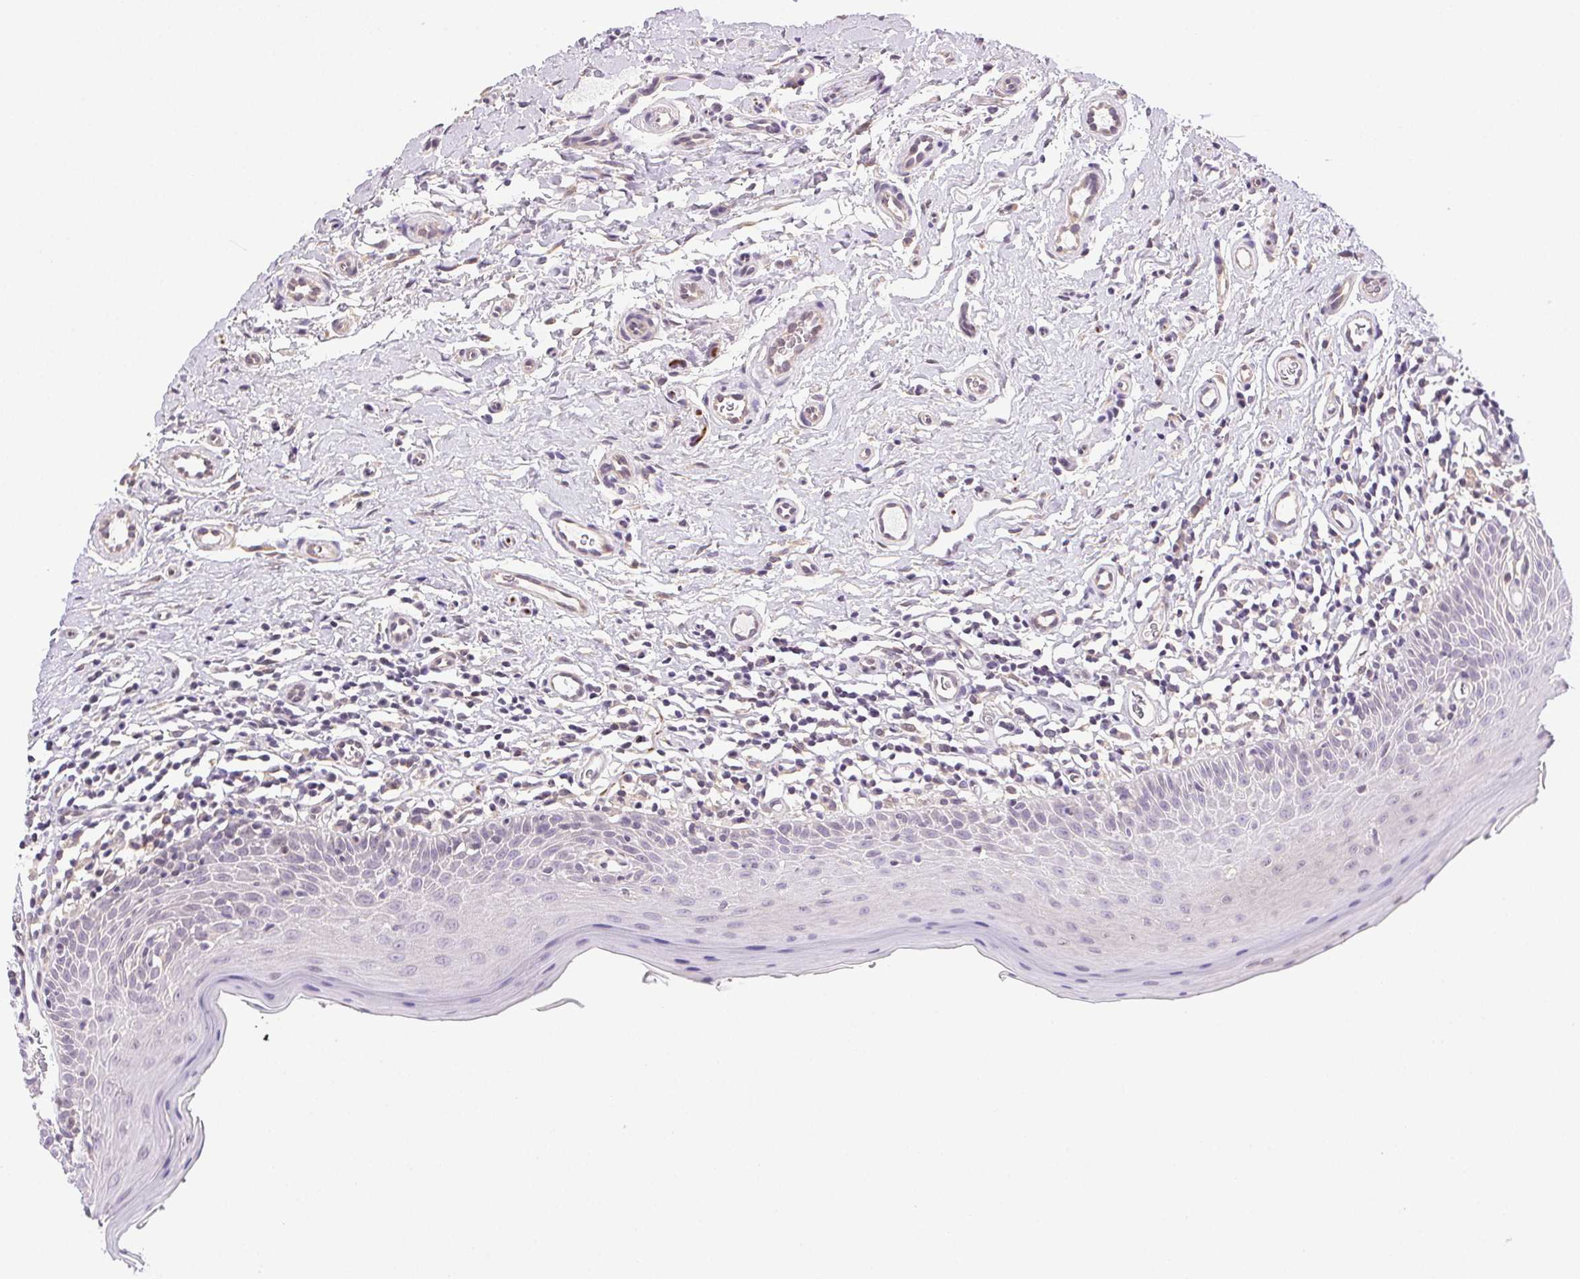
{"staining": {"intensity": "negative", "quantity": "none", "location": "none"}, "tissue": "oral mucosa", "cell_type": "Squamous epithelial cells", "image_type": "normal", "snomed": [{"axis": "morphology", "description": "Normal tissue, NOS"}, {"axis": "topography", "description": "Oral tissue"}, {"axis": "topography", "description": "Tounge, NOS"}], "caption": "The micrograph shows no significant staining in squamous epithelial cells of oral mucosa.", "gene": "SYT11", "patient": {"sex": "female", "age": 58}}